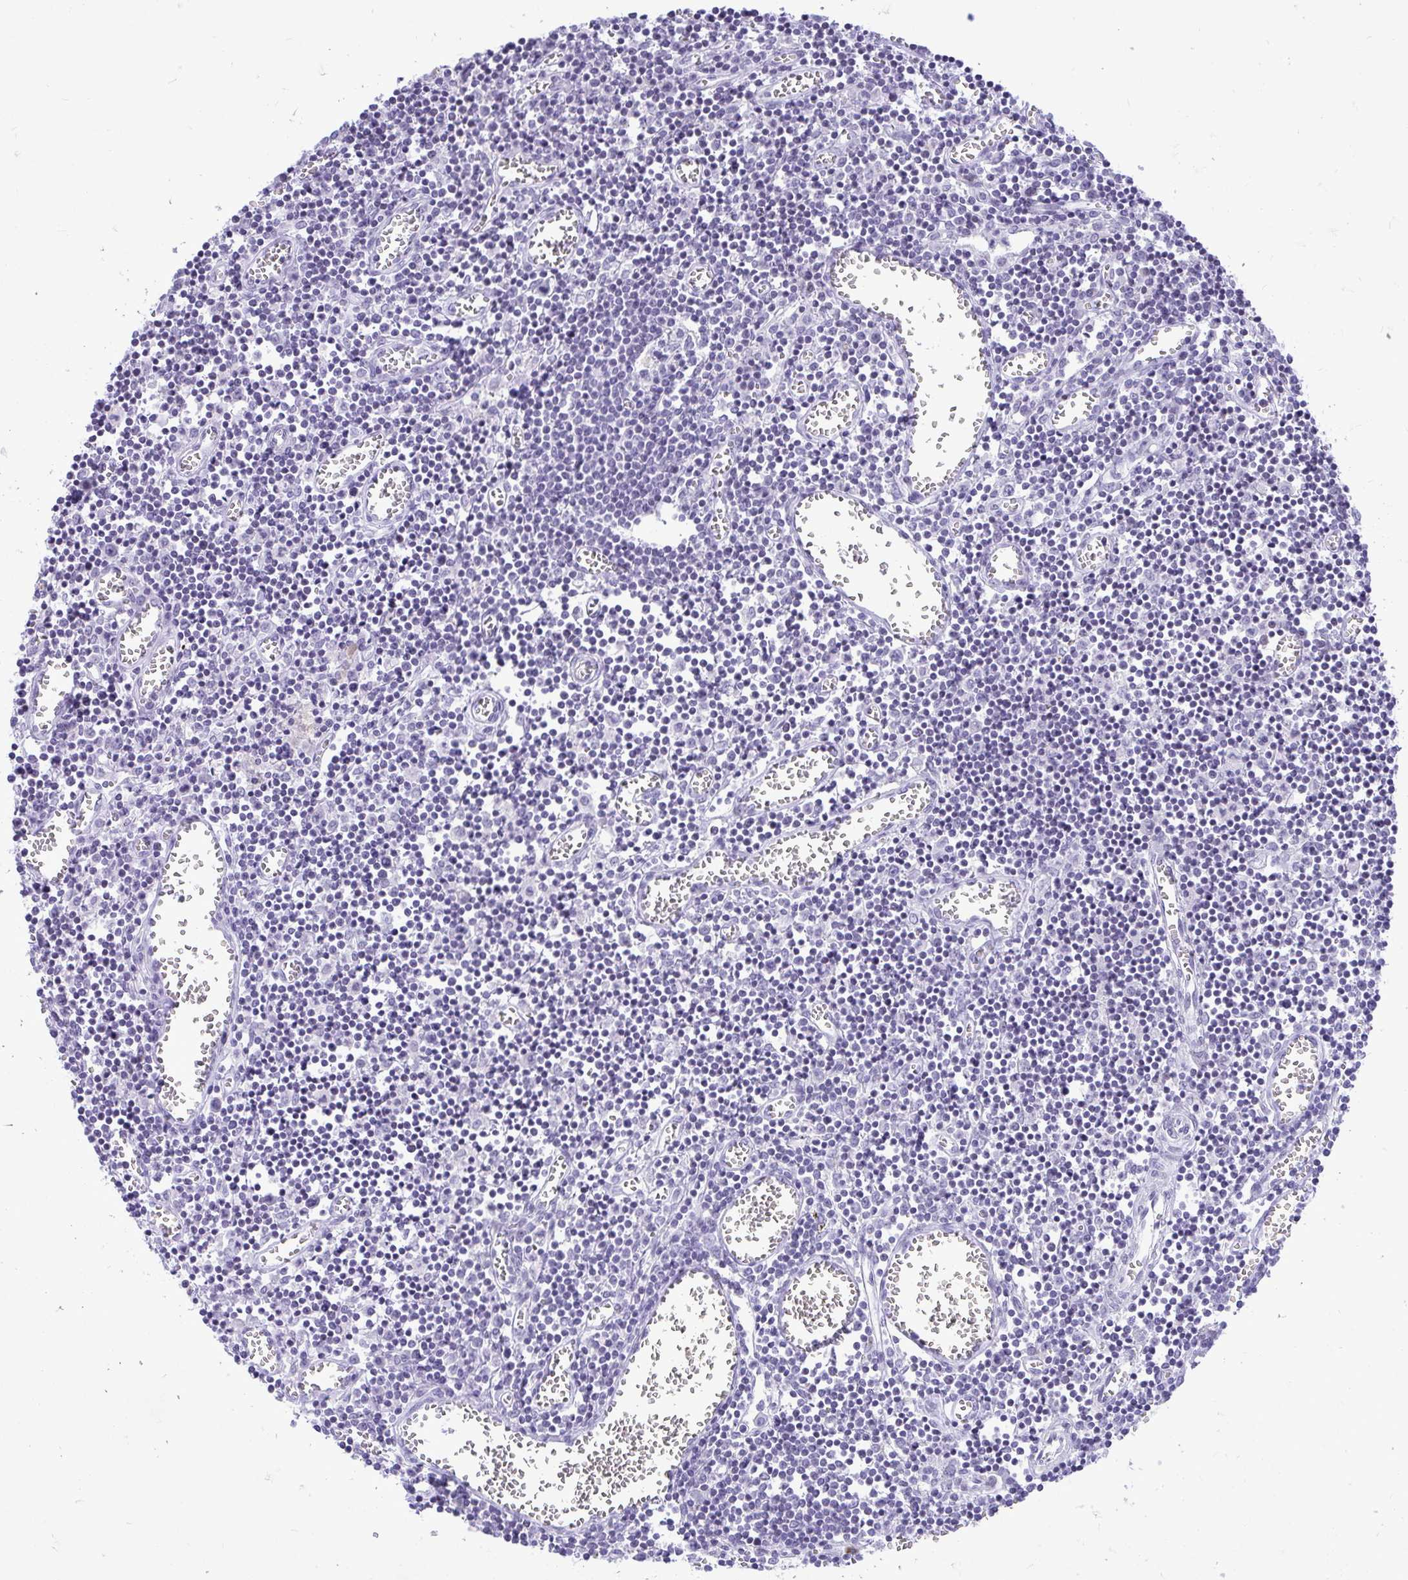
{"staining": {"intensity": "negative", "quantity": "none", "location": "none"}, "tissue": "lymph node", "cell_type": "Germinal center cells", "image_type": "normal", "snomed": [{"axis": "morphology", "description": "Normal tissue, NOS"}, {"axis": "topography", "description": "Lymph node"}], "caption": "Lymph node was stained to show a protein in brown. There is no significant staining in germinal center cells.", "gene": "GABRA1", "patient": {"sex": "male", "age": 66}}